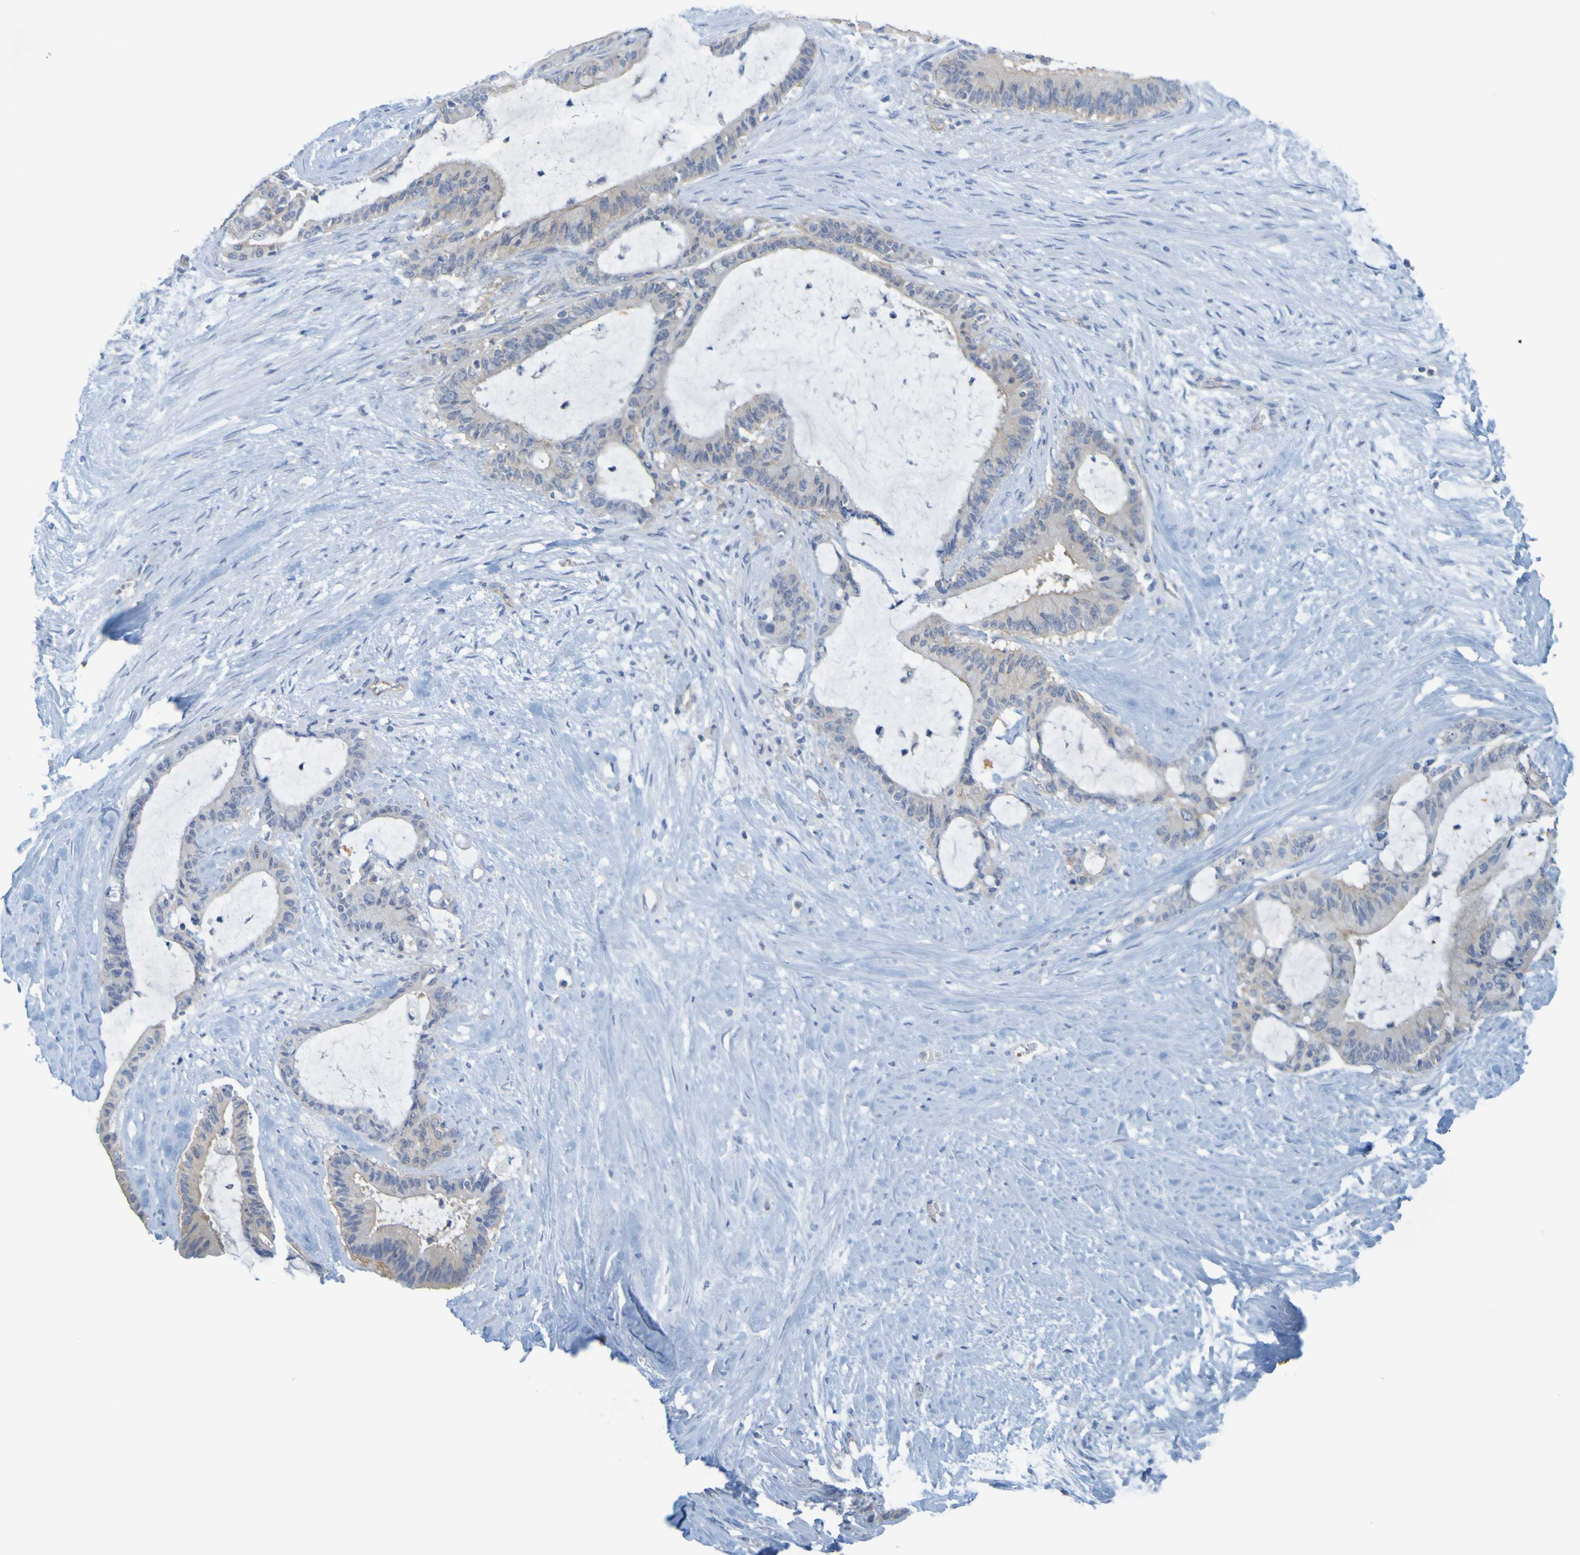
{"staining": {"intensity": "negative", "quantity": "none", "location": "none"}, "tissue": "liver cancer", "cell_type": "Tumor cells", "image_type": "cancer", "snomed": [{"axis": "morphology", "description": "Cholangiocarcinoma"}, {"axis": "topography", "description": "Liver"}], "caption": "The immunohistochemistry micrograph has no significant positivity in tumor cells of liver cancer (cholangiocarcinoma) tissue.", "gene": "APPL1", "patient": {"sex": "female", "age": 73}}